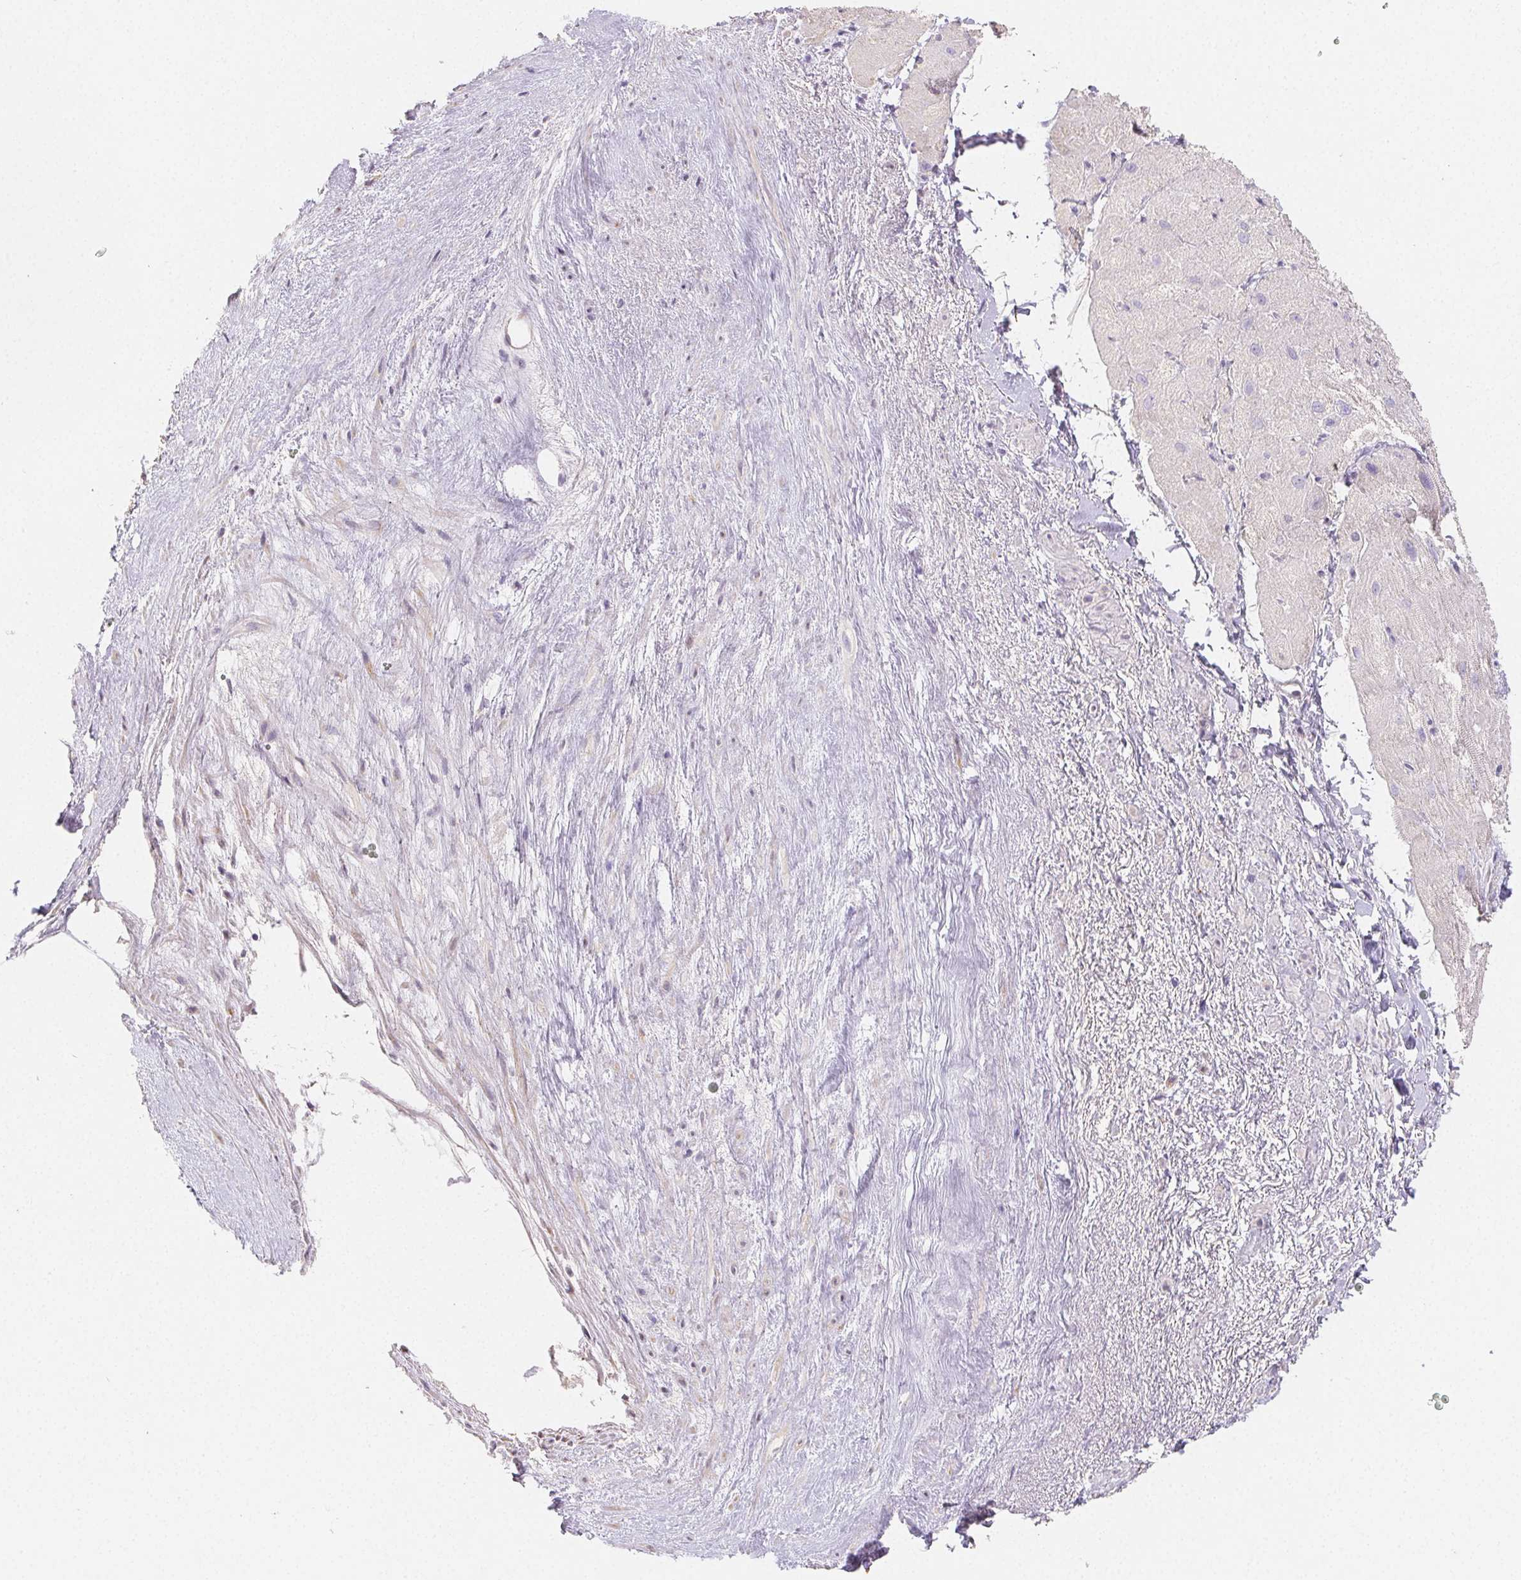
{"staining": {"intensity": "negative", "quantity": "none", "location": "none"}, "tissue": "heart muscle", "cell_type": "Cardiomyocytes", "image_type": "normal", "snomed": [{"axis": "morphology", "description": "Normal tissue, NOS"}, {"axis": "topography", "description": "Heart"}], "caption": "Cardiomyocytes show no significant positivity in unremarkable heart muscle. (DAB immunohistochemistry (IHC), high magnification).", "gene": "ACVR1B", "patient": {"sex": "male", "age": 62}}